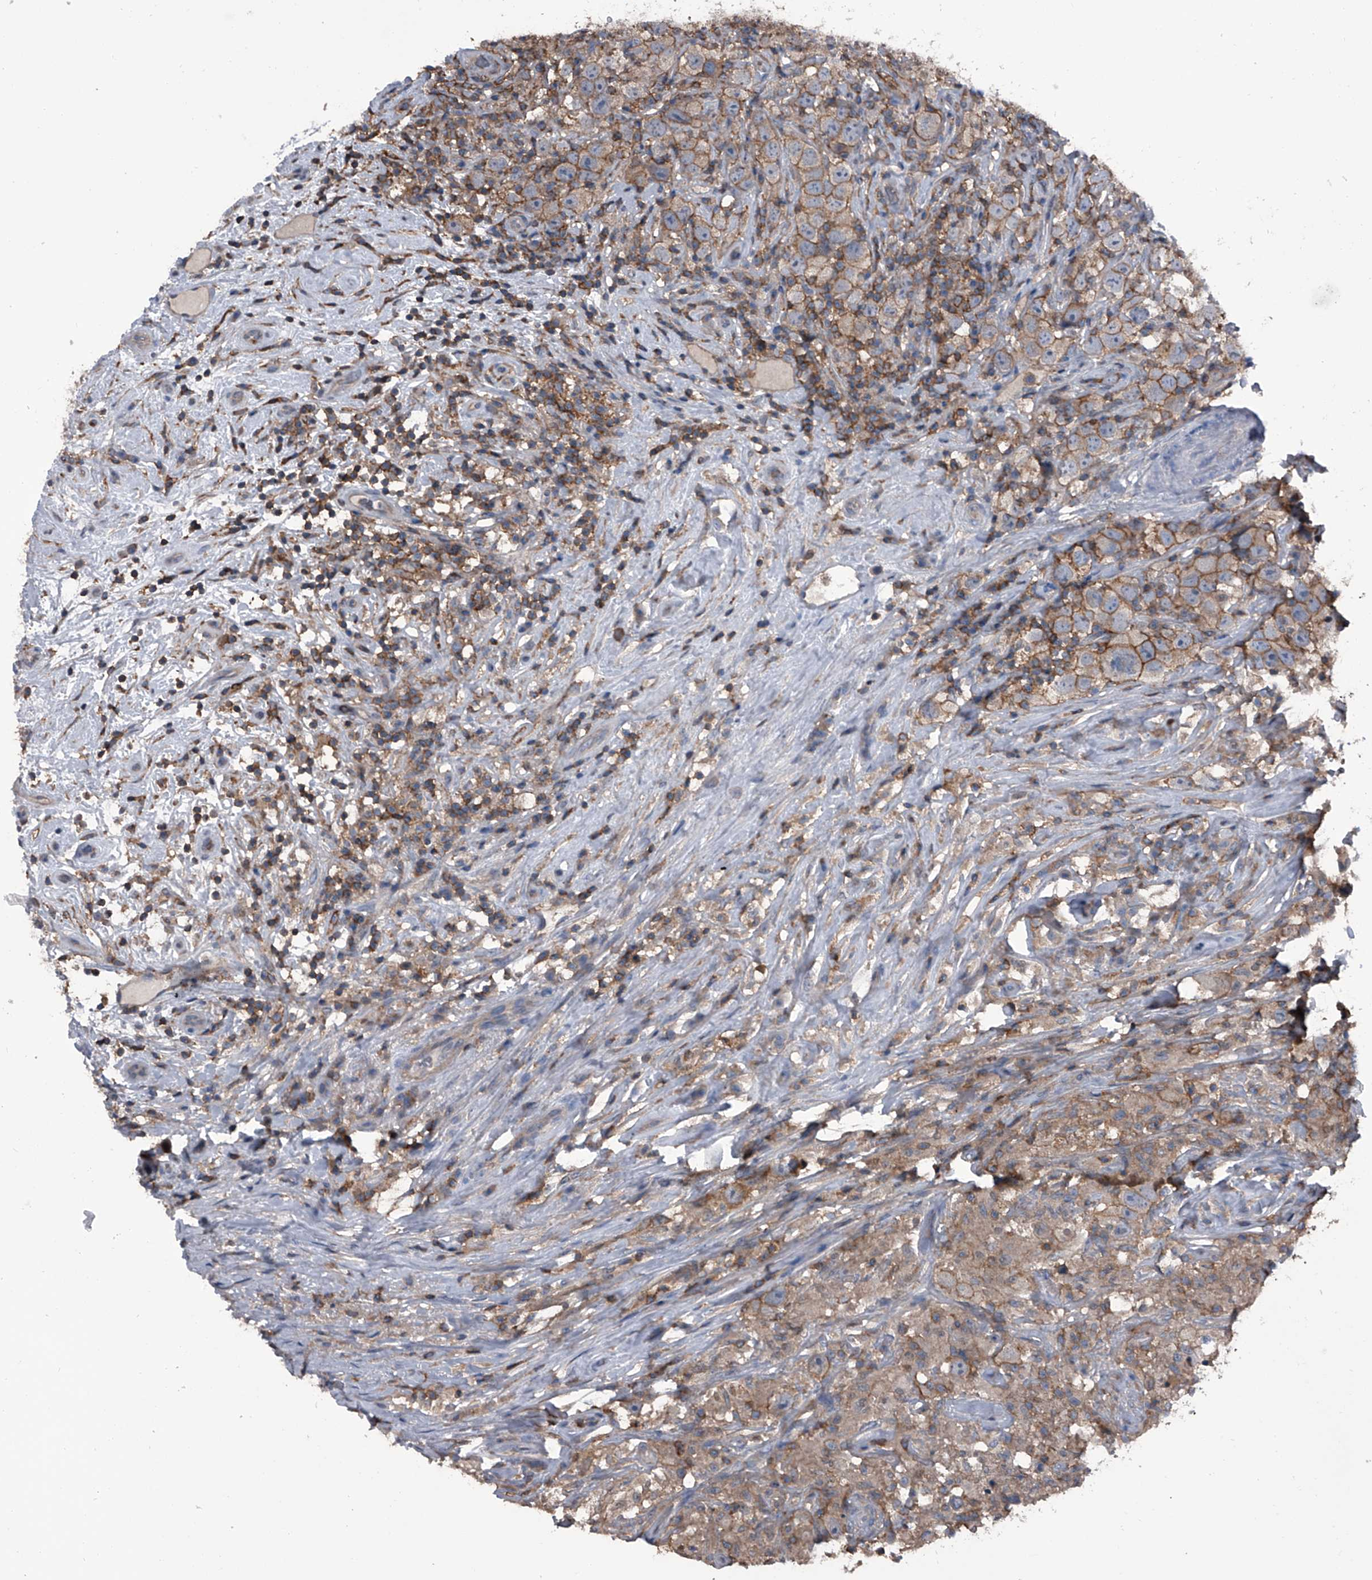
{"staining": {"intensity": "moderate", "quantity": ">75%", "location": "cytoplasmic/membranous"}, "tissue": "testis cancer", "cell_type": "Tumor cells", "image_type": "cancer", "snomed": [{"axis": "morphology", "description": "Seminoma, NOS"}, {"axis": "topography", "description": "Testis"}], "caption": "Seminoma (testis) stained with DAB (3,3'-diaminobenzidine) immunohistochemistry displays medium levels of moderate cytoplasmic/membranous expression in about >75% of tumor cells.", "gene": "PIP5K1A", "patient": {"sex": "male", "age": 49}}